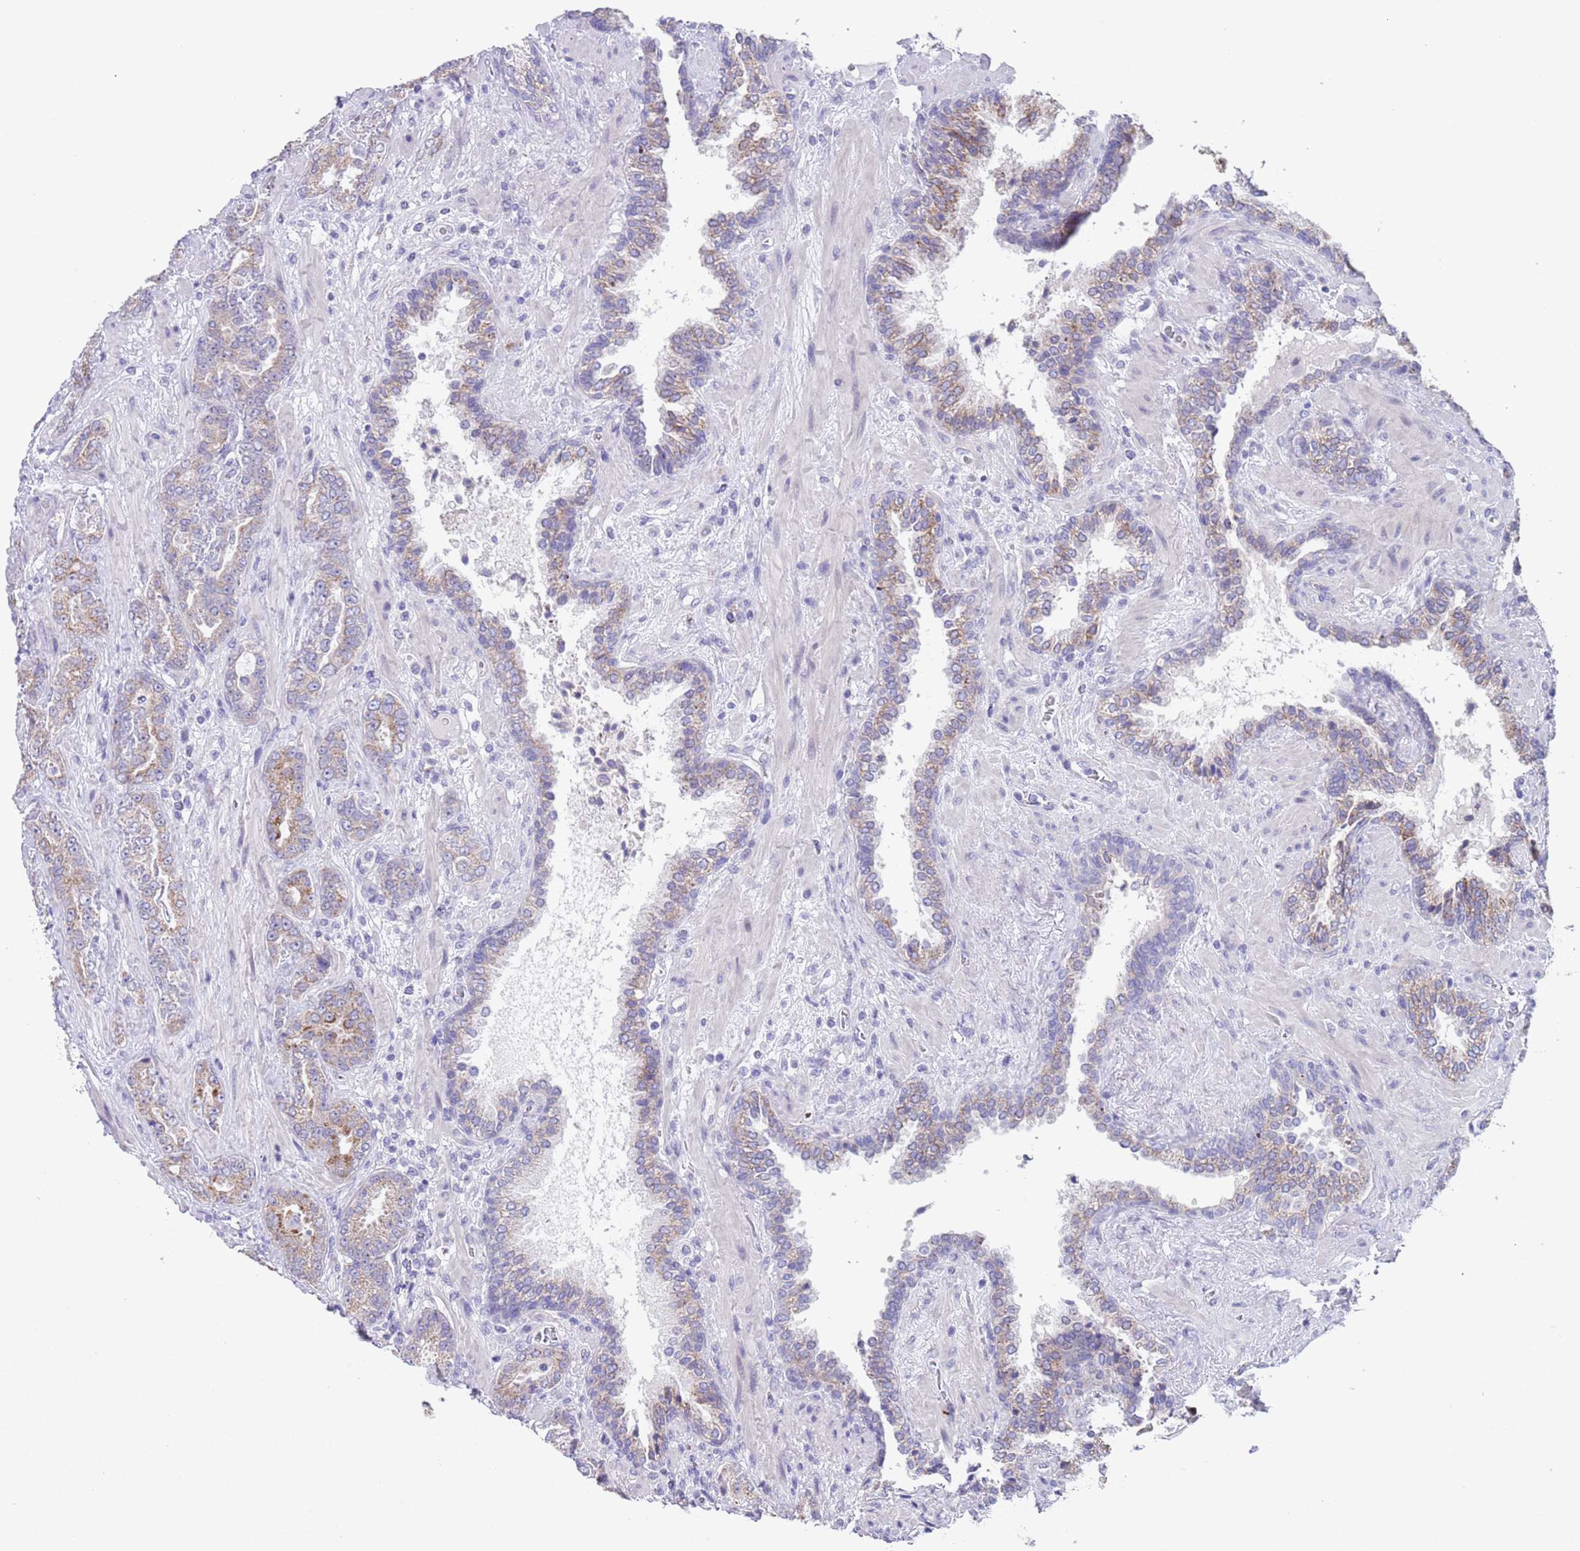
{"staining": {"intensity": "weak", "quantity": "25%-75%", "location": "cytoplasmic/membranous"}, "tissue": "prostate cancer", "cell_type": "Tumor cells", "image_type": "cancer", "snomed": [{"axis": "morphology", "description": "Adenocarcinoma, High grade"}, {"axis": "topography", "description": "Prostate"}], "caption": "Prostate high-grade adenocarcinoma stained with DAB IHC reveals low levels of weak cytoplasmic/membranous staining in approximately 25%-75% of tumor cells.", "gene": "SPIRE2", "patient": {"sex": "male", "age": 71}}